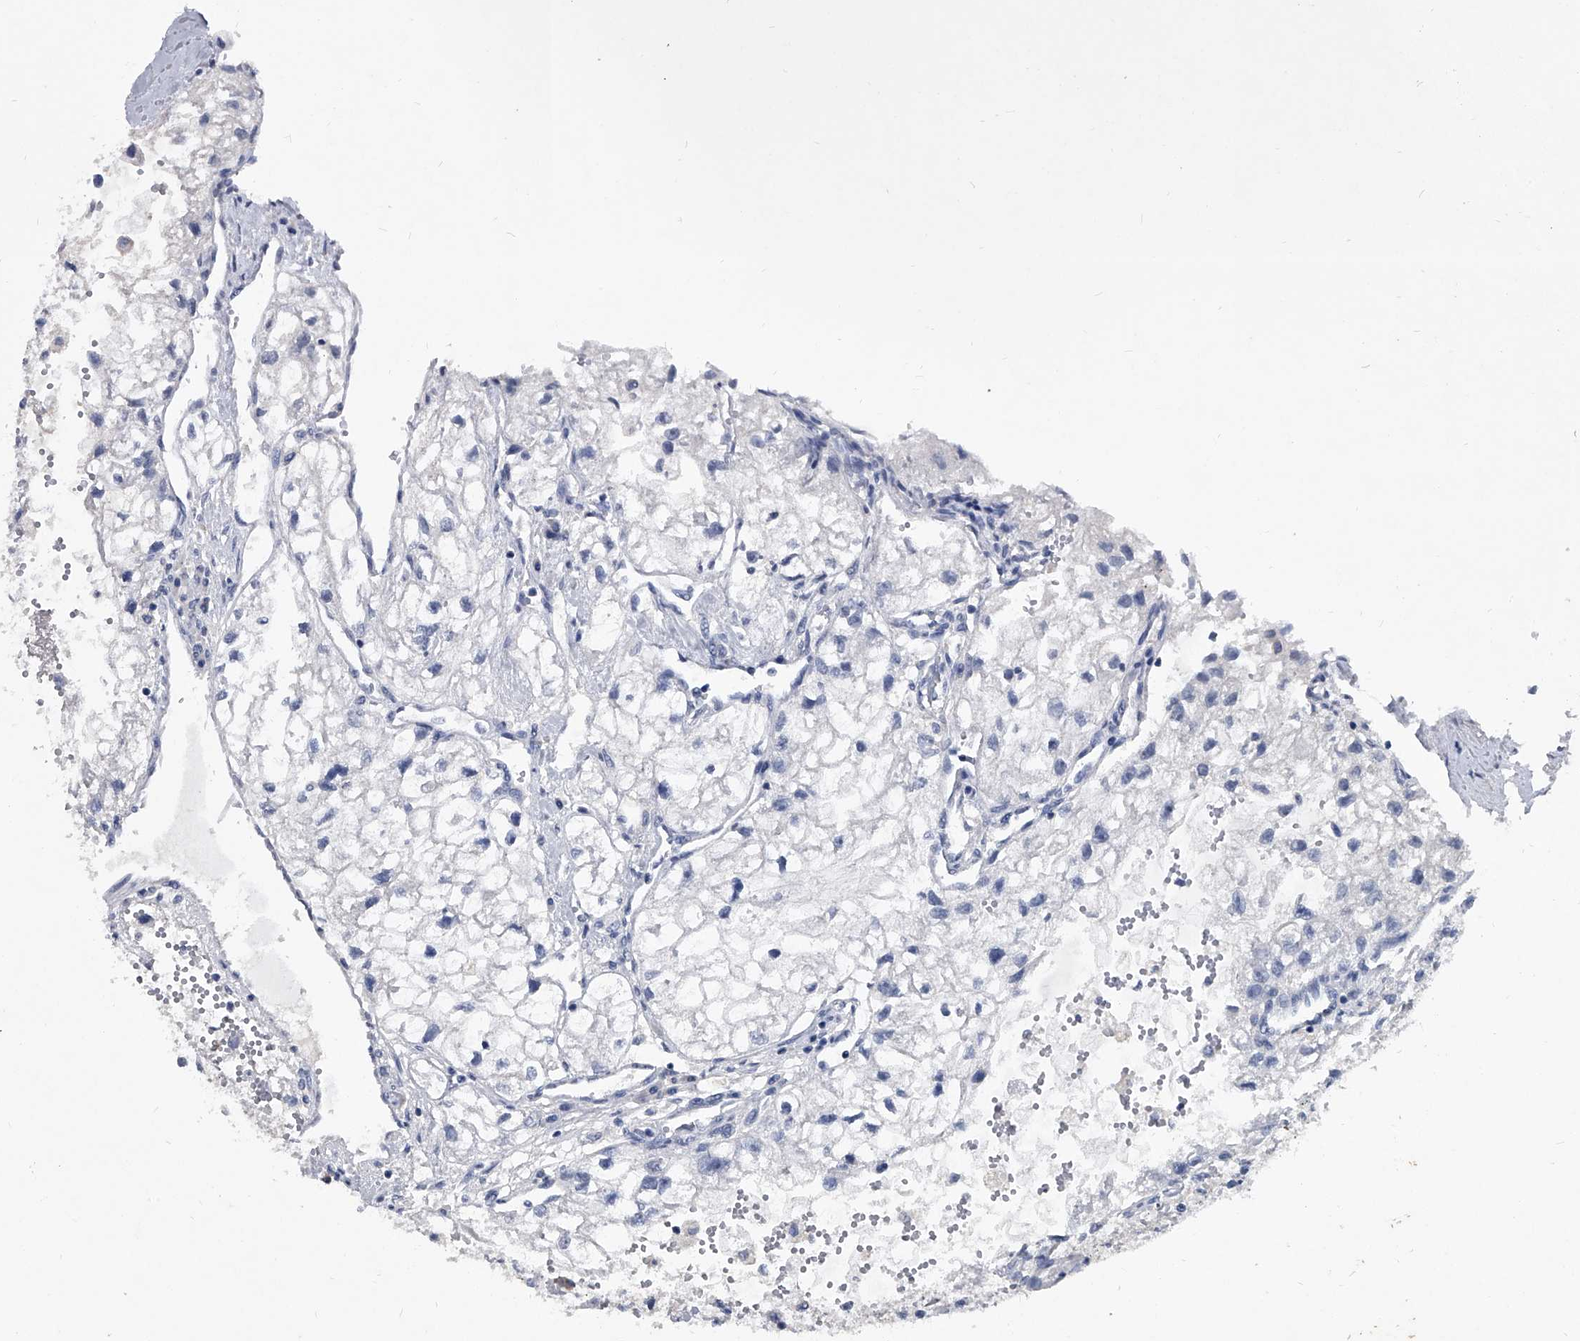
{"staining": {"intensity": "negative", "quantity": "none", "location": "none"}, "tissue": "renal cancer", "cell_type": "Tumor cells", "image_type": "cancer", "snomed": [{"axis": "morphology", "description": "Adenocarcinoma, NOS"}, {"axis": "topography", "description": "Kidney"}], "caption": "An image of renal cancer stained for a protein displays no brown staining in tumor cells.", "gene": "BCAS1", "patient": {"sex": "female", "age": 70}}